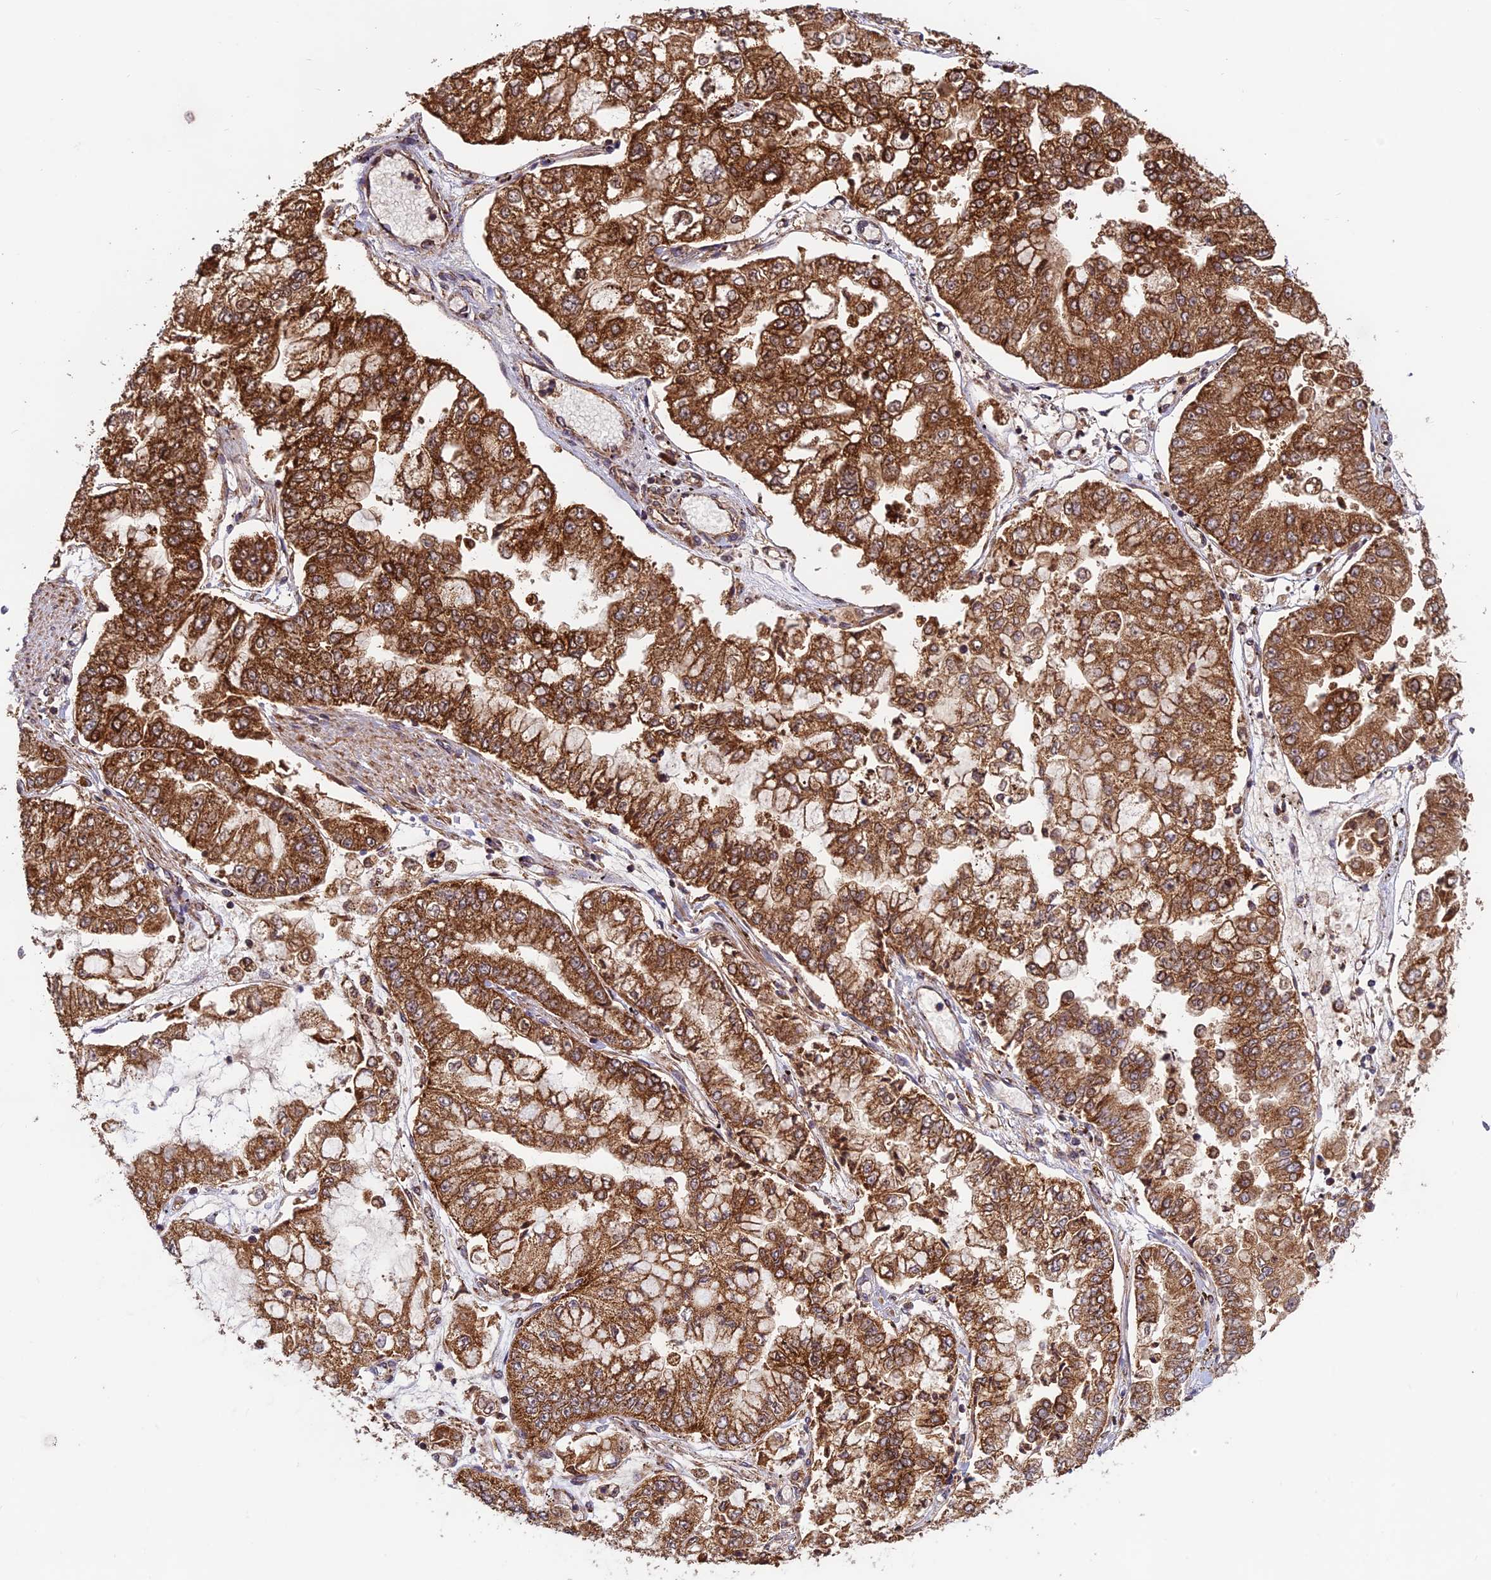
{"staining": {"intensity": "strong", "quantity": ">75%", "location": "cytoplasmic/membranous"}, "tissue": "stomach cancer", "cell_type": "Tumor cells", "image_type": "cancer", "snomed": [{"axis": "morphology", "description": "Adenocarcinoma, NOS"}, {"axis": "topography", "description": "Stomach"}], "caption": "IHC of human stomach cancer (adenocarcinoma) reveals high levels of strong cytoplasmic/membranous staining in approximately >75% of tumor cells.", "gene": "CCDC15", "patient": {"sex": "male", "age": 76}}